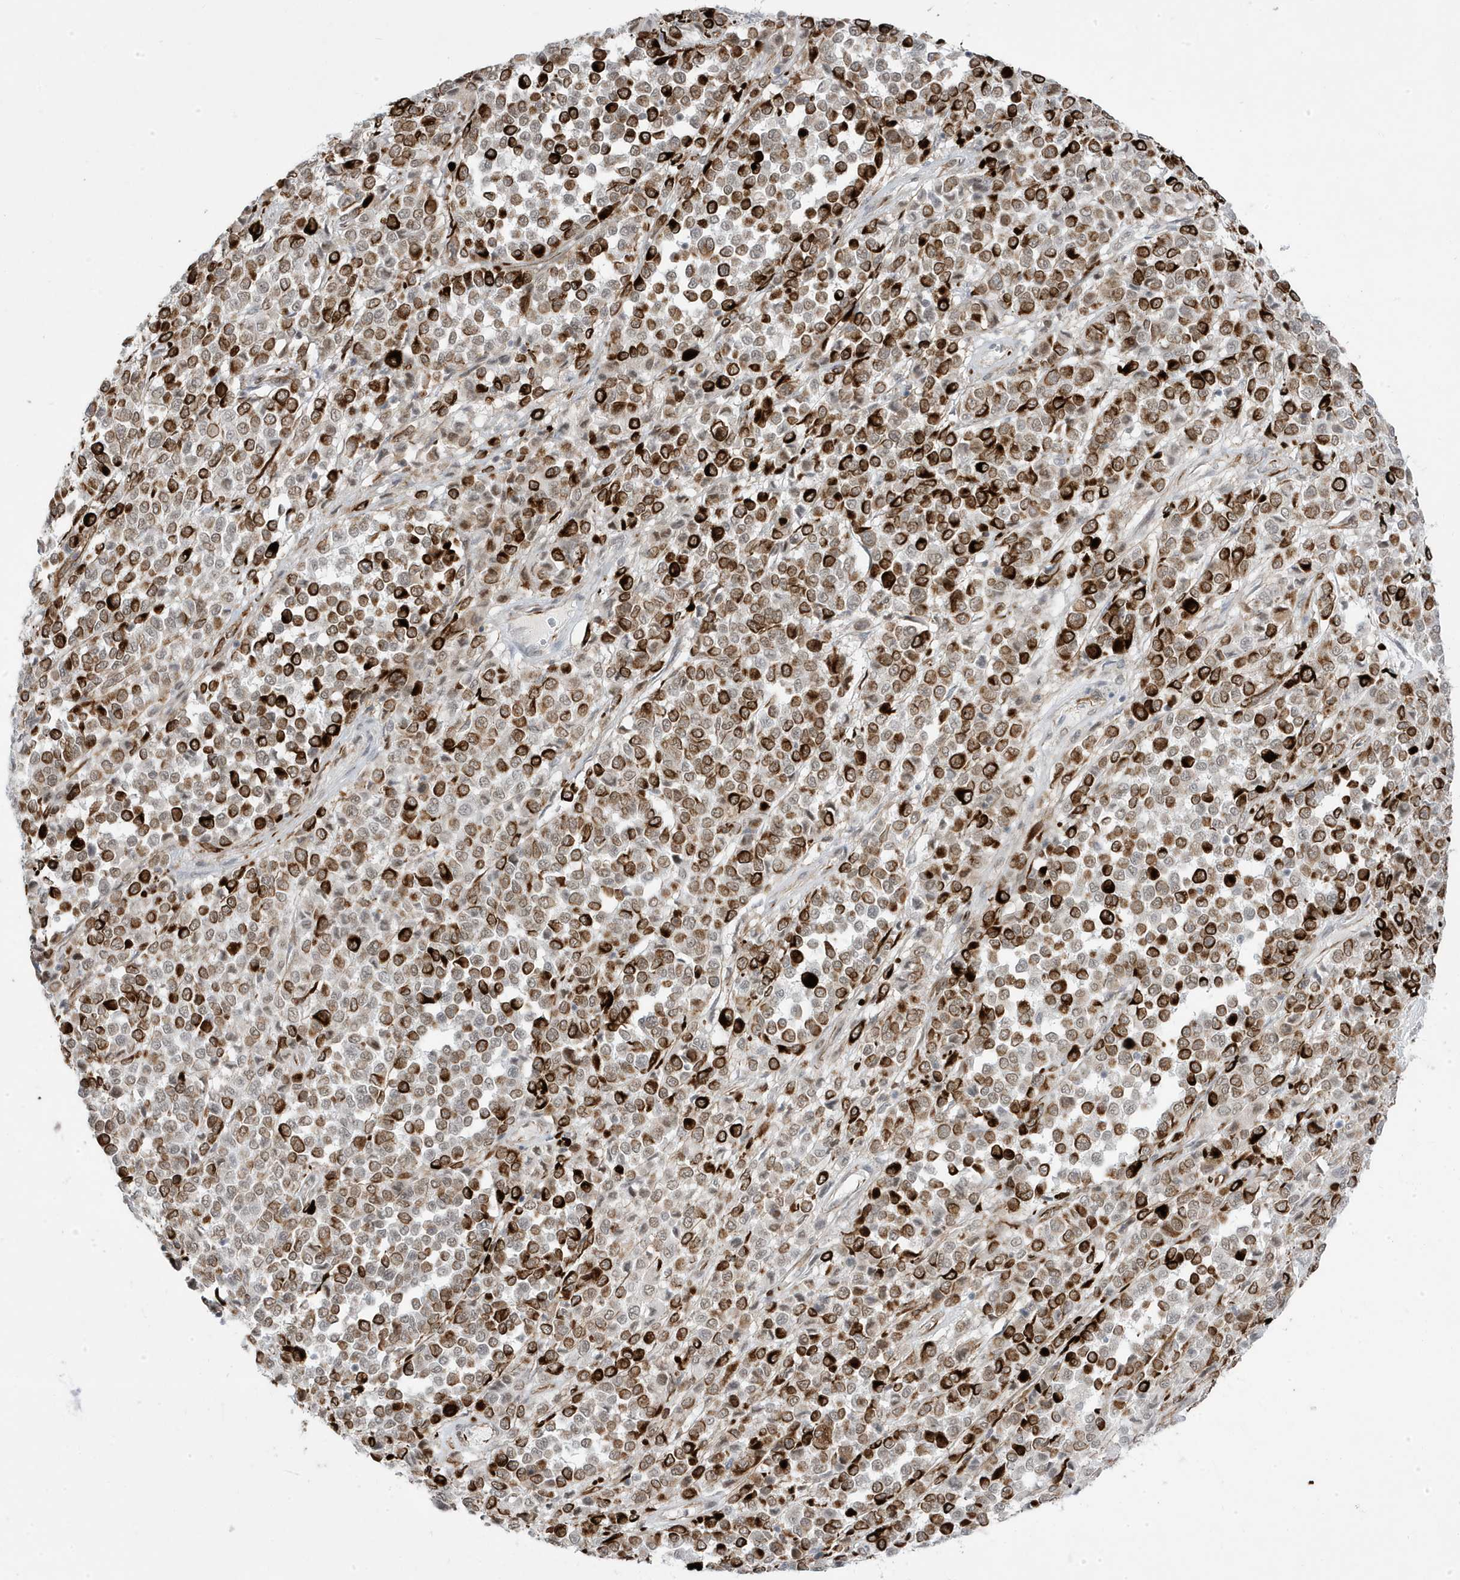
{"staining": {"intensity": "strong", "quantity": "25%-75%", "location": "cytoplasmic/membranous"}, "tissue": "melanoma", "cell_type": "Tumor cells", "image_type": "cancer", "snomed": [{"axis": "morphology", "description": "Malignant melanoma, Metastatic site"}, {"axis": "topography", "description": "Pancreas"}], "caption": "This is a micrograph of immunohistochemistry staining of melanoma, which shows strong positivity in the cytoplasmic/membranous of tumor cells.", "gene": "ADAMTSL3", "patient": {"sex": "female", "age": 30}}